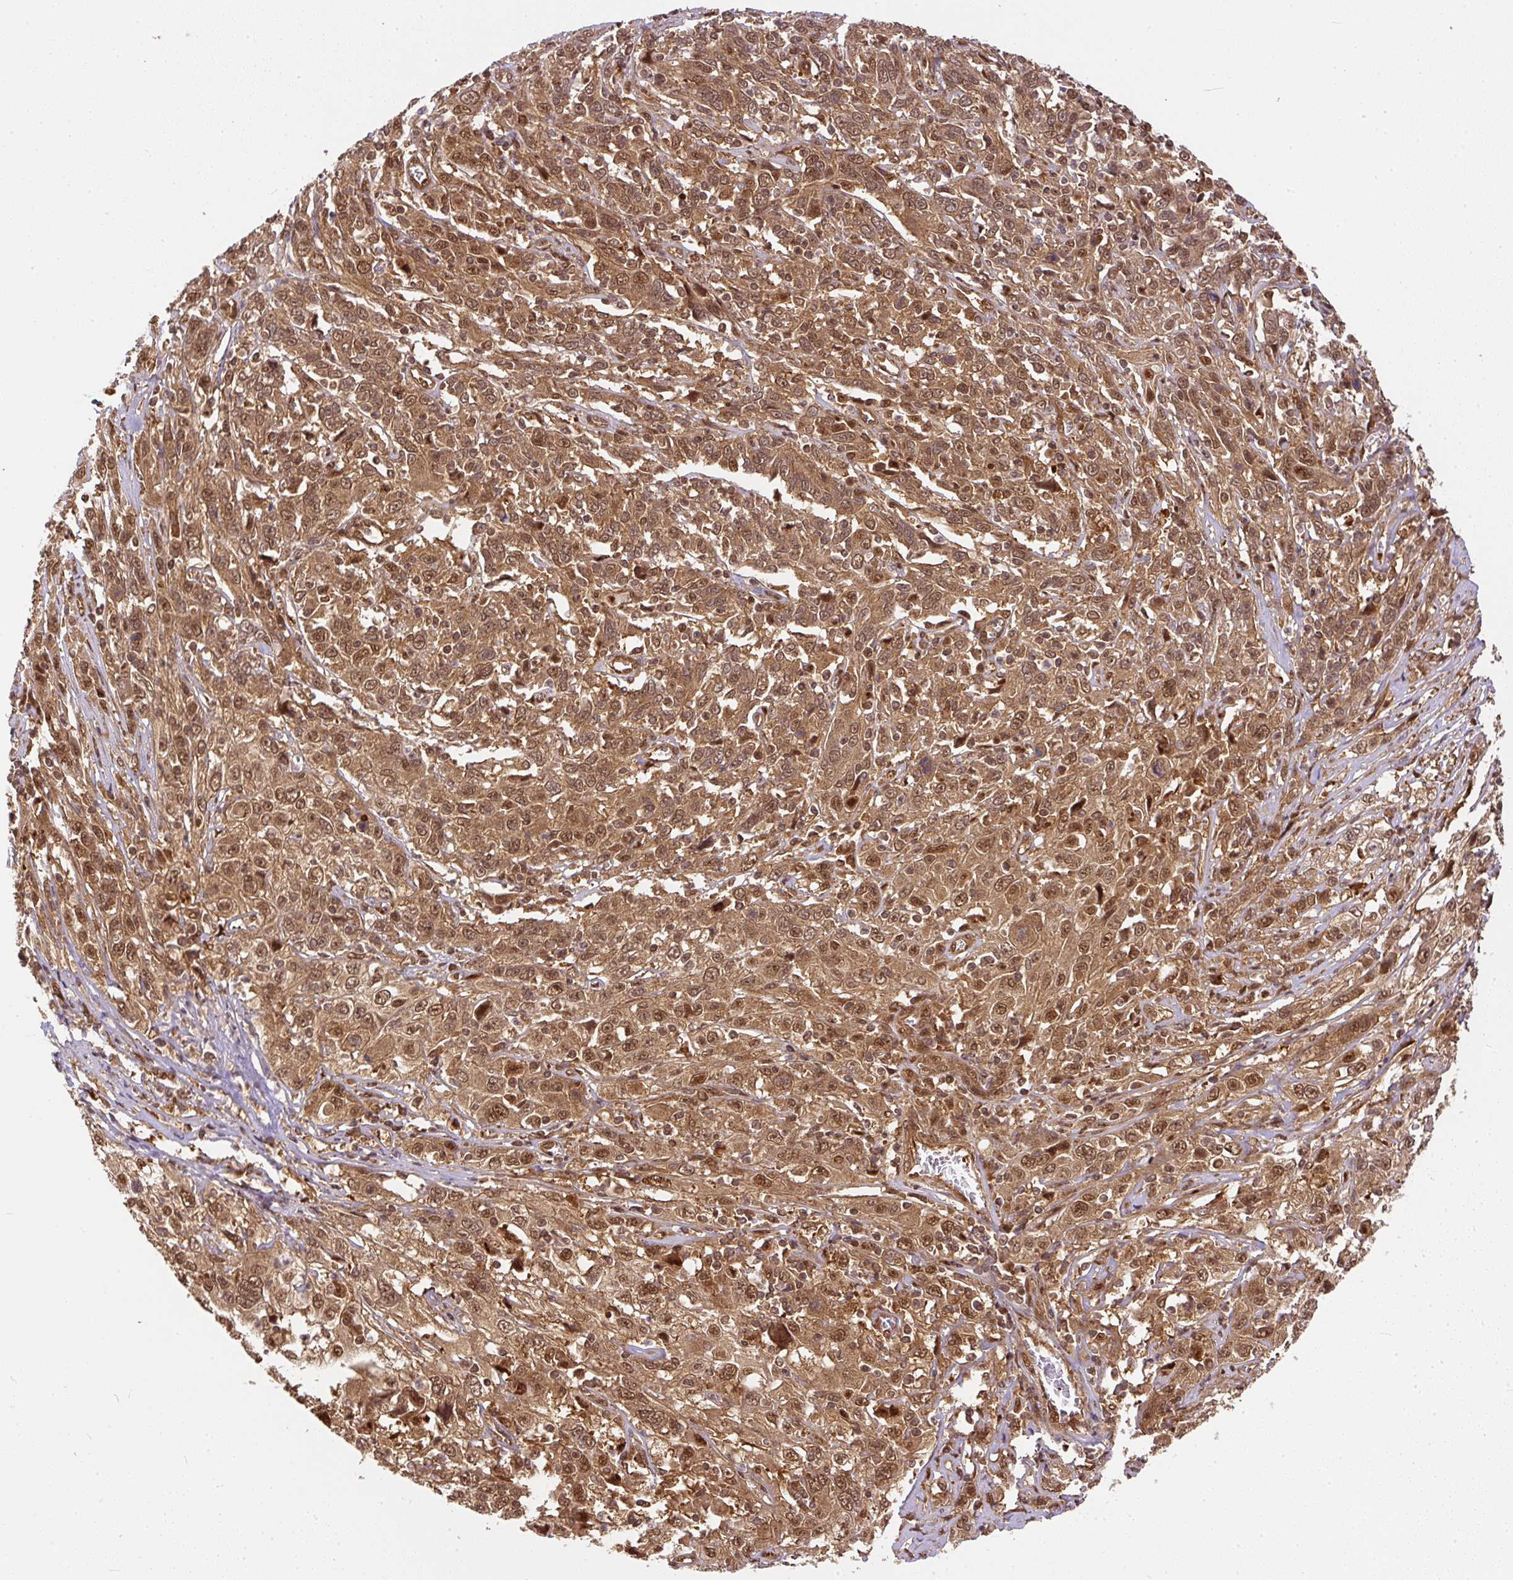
{"staining": {"intensity": "moderate", "quantity": ">75%", "location": "cytoplasmic/membranous,nuclear"}, "tissue": "cervical cancer", "cell_type": "Tumor cells", "image_type": "cancer", "snomed": [{"axis": "morphology", "description": "Squamous cell carcinoma, NOS"}, {"axis": "topography", "description": "Cervix"}], "caption": "Protein staining of cervical cancer tissue reveals moderate cytoplasmic/membranous and nuclear staining in about >75% of tumor cells.", "gene": "PSMD1", "patient": {"sex": "female", "age": 46}}